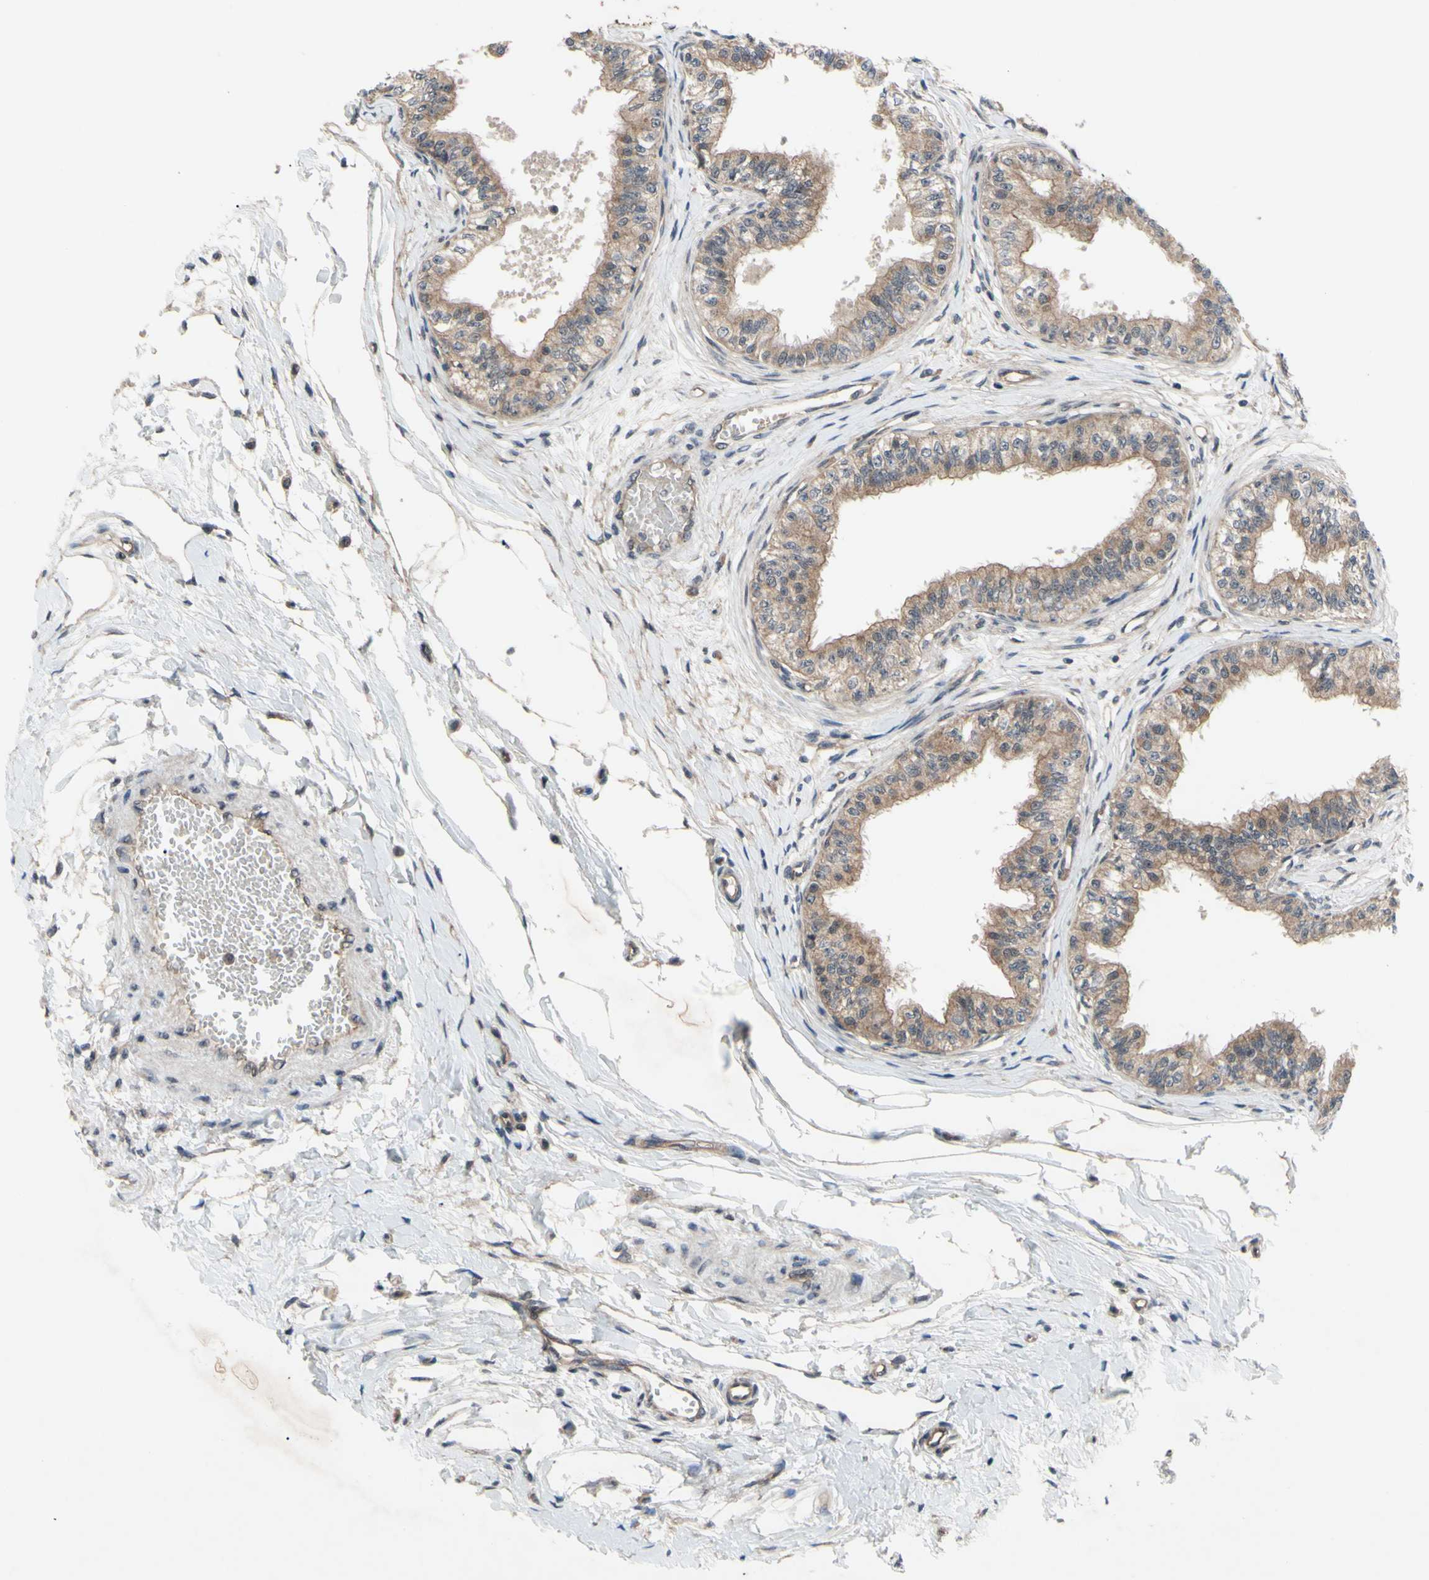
{"staining": {"intensity": "moderate", "quantity": ">75%", "location": "cytoplasmic/membranous"}, "tissue": "epididymis", "cell_type": "Glandular cells", "image_type": "normal", "snomed": [{"axis": "morphology", "description": "Normal tissue, NOS"}, {"axis": "morphology", "description": "Adenocarcinoma, metastatic, NOS"}, {"axis": "topography", "description": "Testis"}, {"axis": "topography", "description": "Epididymis"}], "caption": "Immunohistochemistry of benign human epididymis shows medium levels of moderate cytoplasmic/membranous expression in about >75% of glandular cells.", "gene": "TRDMT1", "patient": {"sex": "male", "age": 26}}